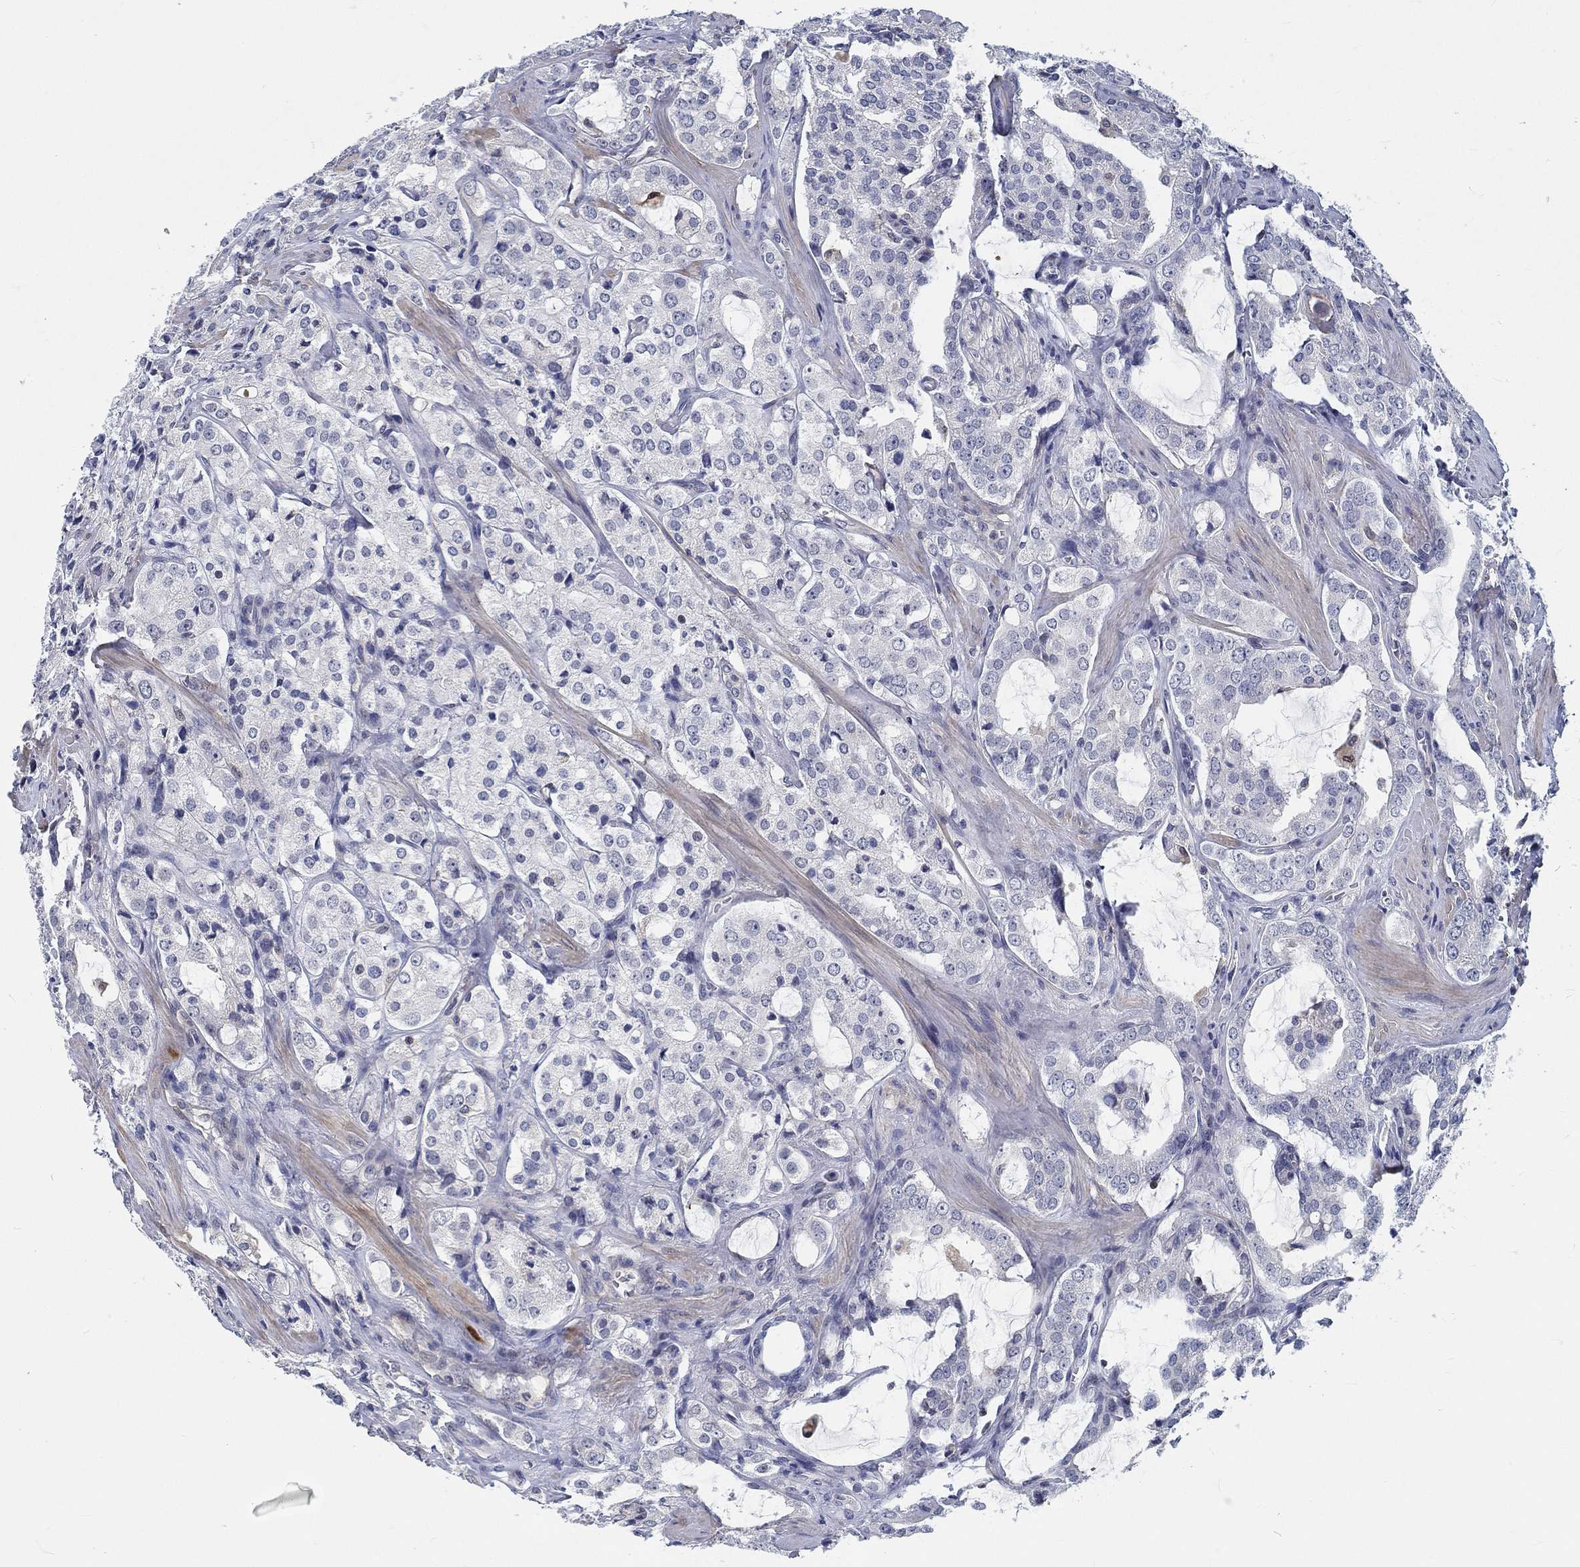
{"staining": {"intensity": "negative", "quantity": "none", "location": "none"}, "tissue": "prostate cancer", "cell_type": "Tumor cells", "image_type": "cancer", "snomed": [{"axis": "morphology", "description": "Adenocarcinoma, NOS"}, {"axis": "topography", "description": "Prostate"}], "caption": "DAB (3,3'-diaminobenzidine) immunohistochemical staining of human prostate cancer shows no significant positivity in tumor cells.", "gene": "MYBPC1", "patient": {"sex": "male", "age": 66}}